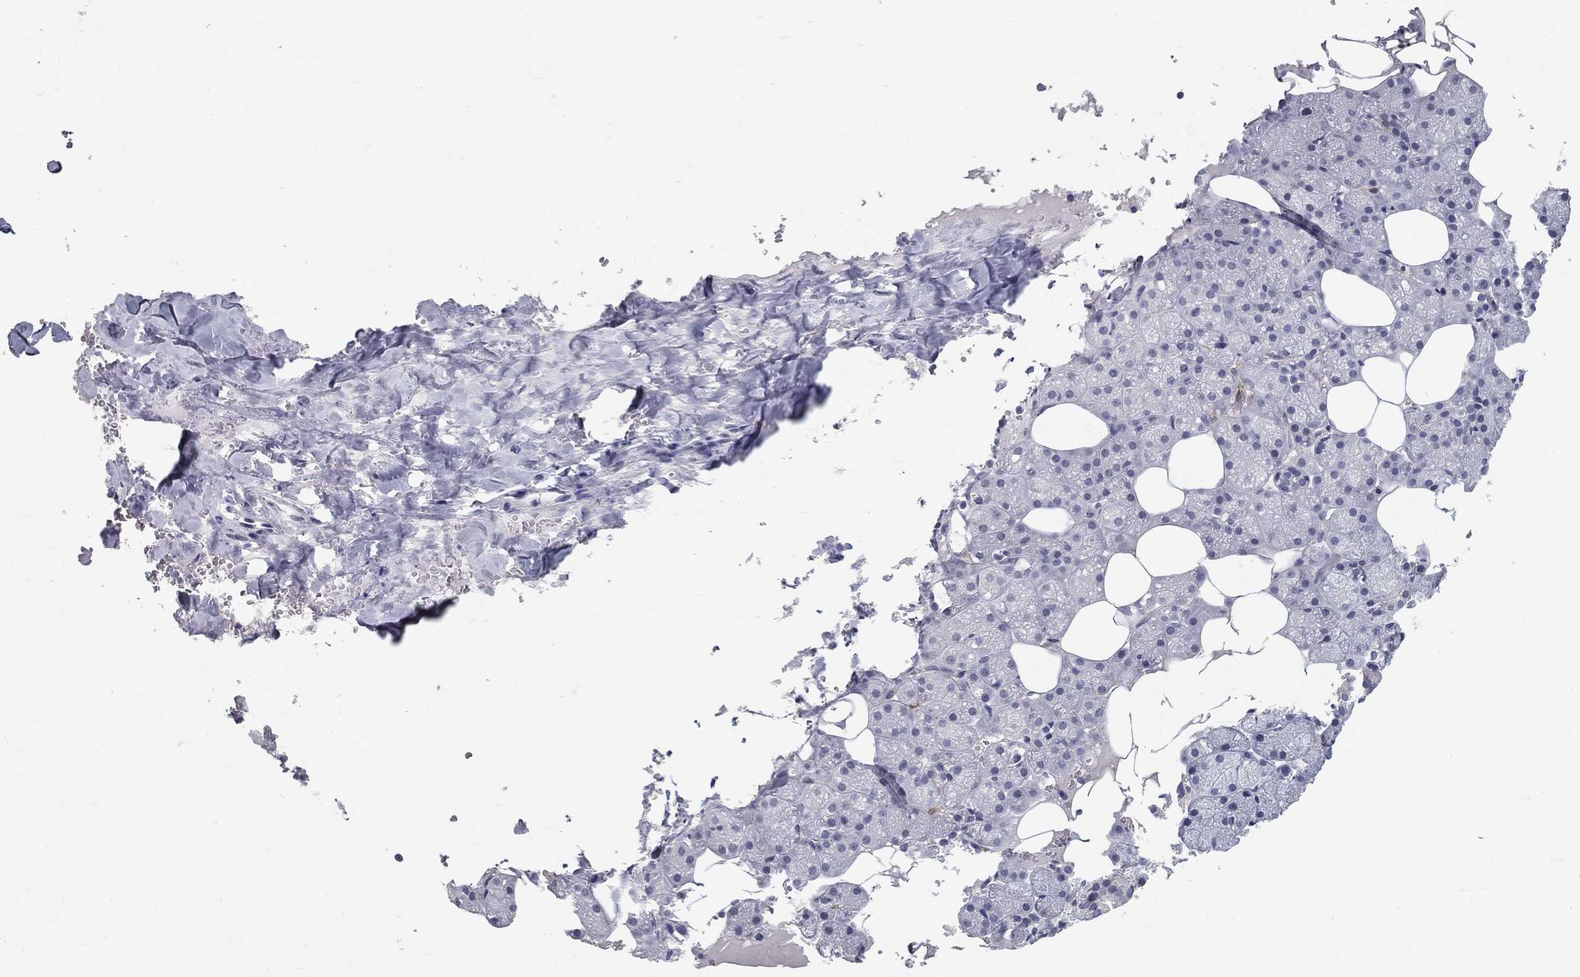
{"staining": {"intensity": "negative", "quantity": "none", "location": "none"}, "tissue": "salivary gland", "cell_type": "Glandular cells", "image_type": "normal", "snomed": [{"axis": "morphology", "description": "Normal tissue, NOS"}, {"axis": "topography", "description": "Salivary gland"}], "caption": "An IHC image of unremarkable salivary gland is shown. There is no staining in glandular cells of salivary gland.", "gene": "ACE2", "patient": {"sex": "male", "age": 38}}